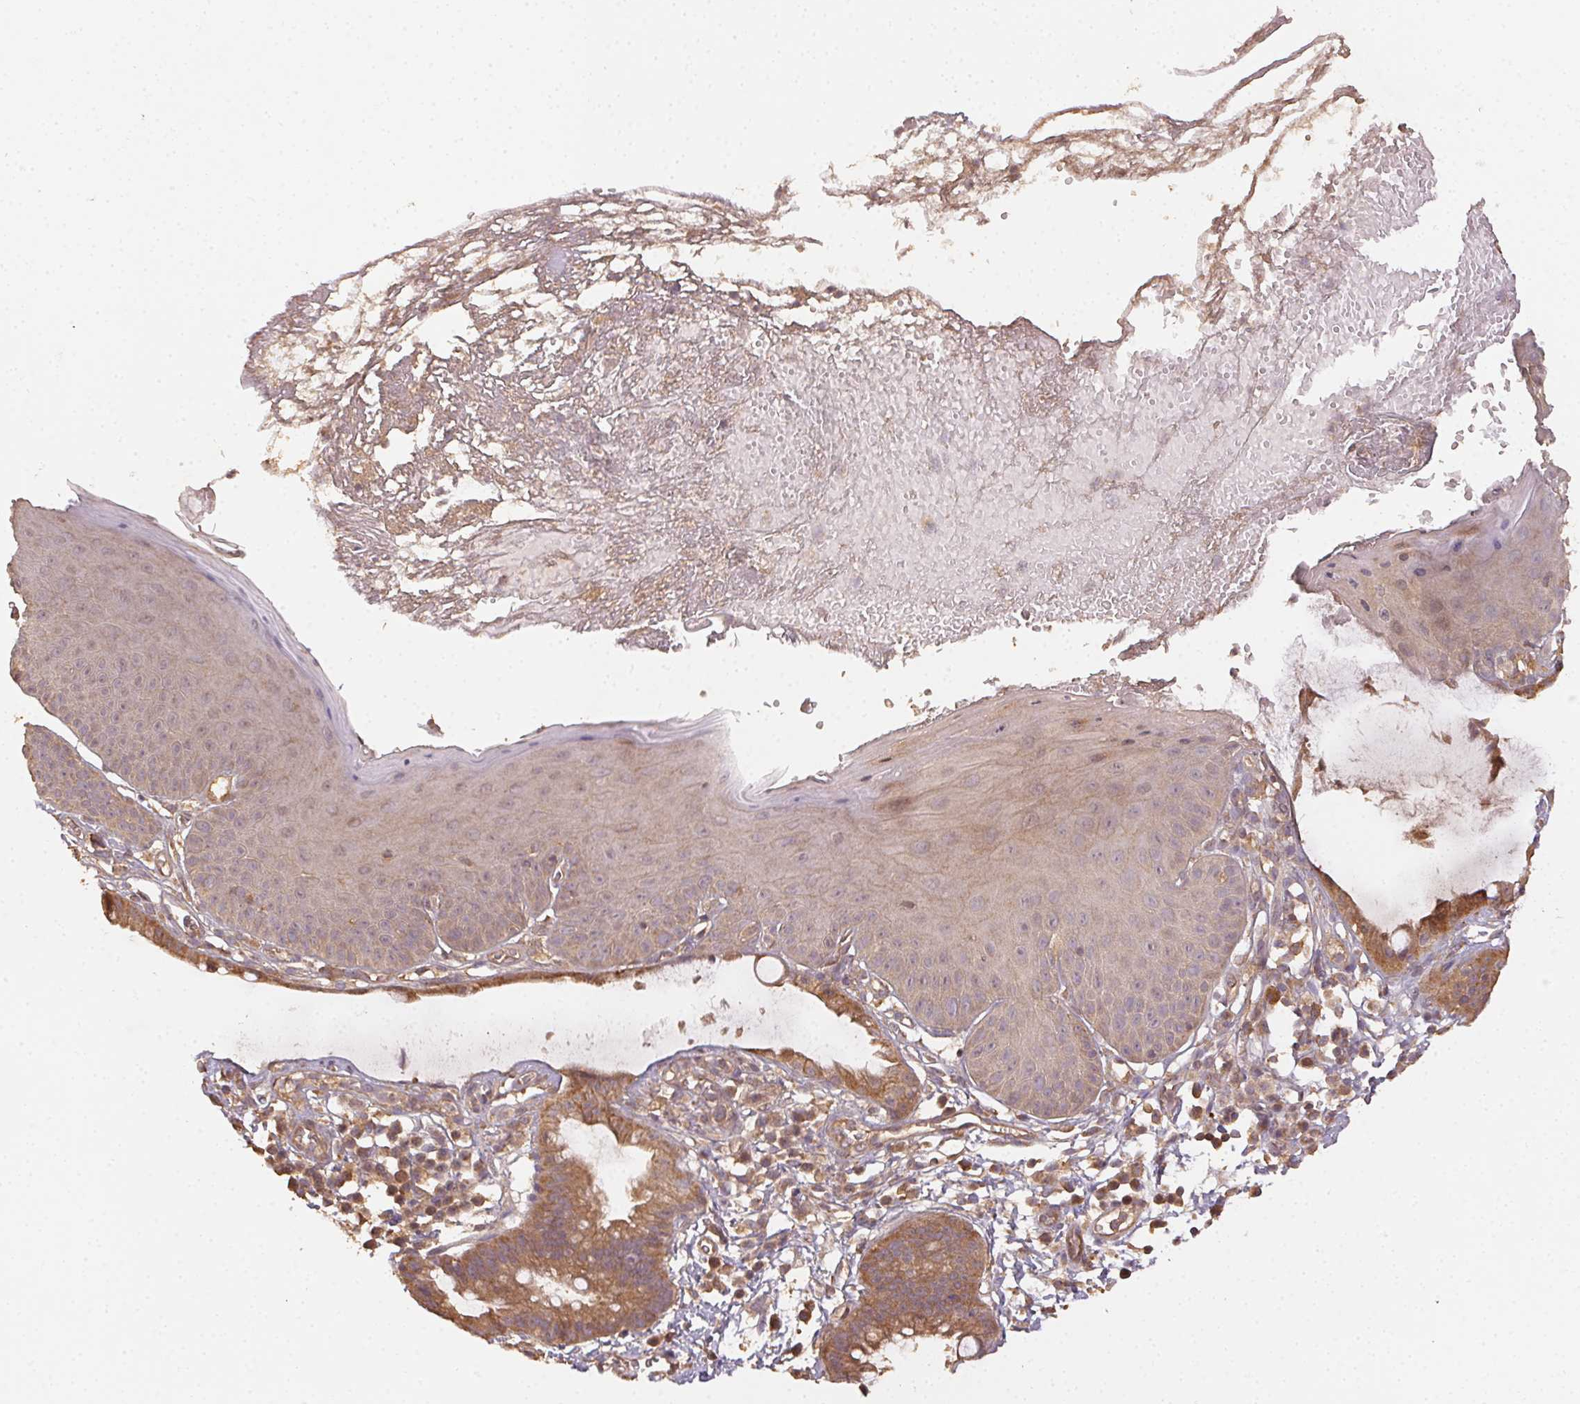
{"staining": {"intensity": "weak", "quantity": "25%-75%", "location": "cytoplasmic/membranous"}, "tissue": "skin", "cell_type": "Epidermal cells", "image_type": "normal", "snomed": [{"axis": "morphology", "description": "Normal tissue, NOS"}, {"axis": "topography", "description": "Anal"}], "caption": "An IHC histopathology image of normal tissue is shown. Protein staining in brown labels weak cytoplasmic/membranous positivity in skin within epidermal cells. Nuclei are stained in blue.", "gene": "RALA", "patient": {"sex": "male", "age": 53}}